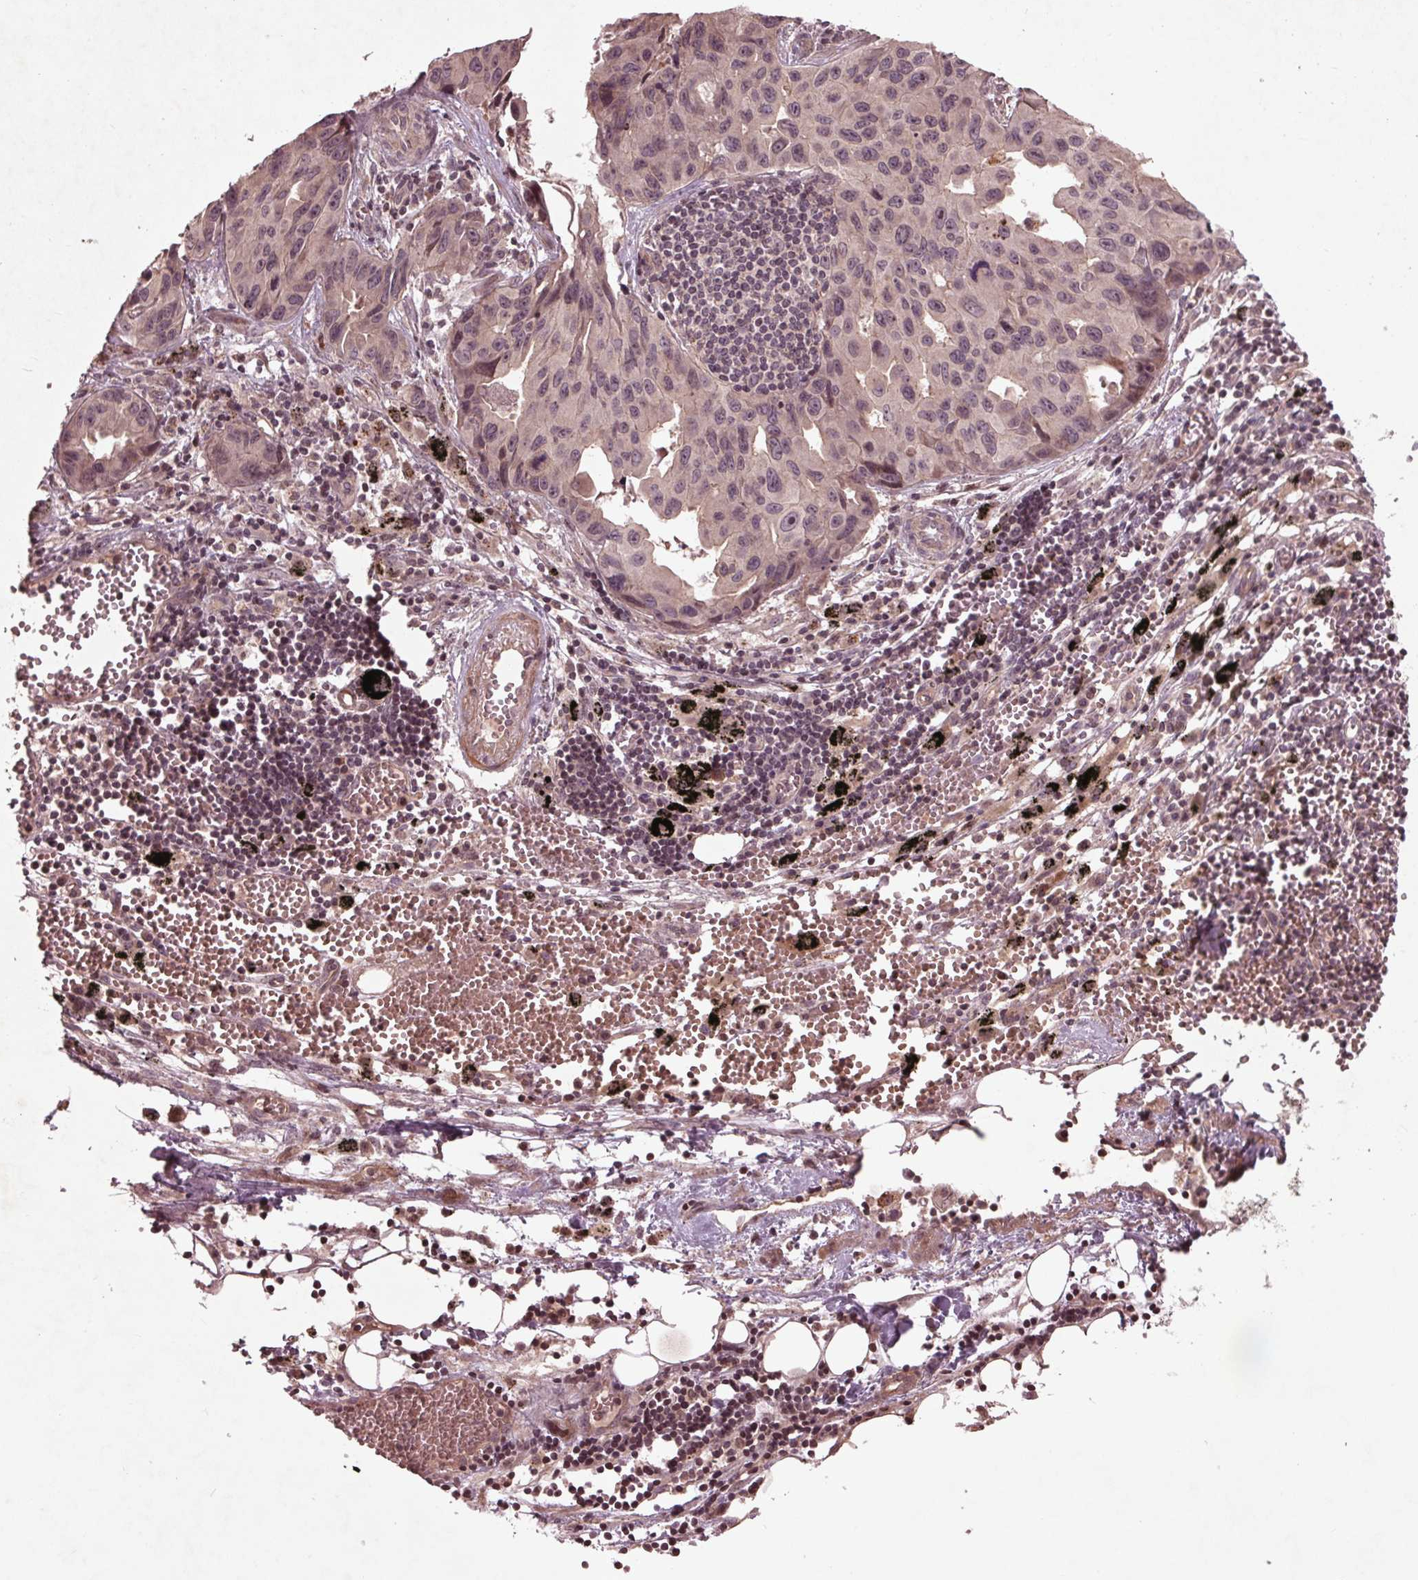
{"staining": {"intensity": "negative", "quantity": "none", "location": "none"}, "tissue": "lung cancer", "cell_type": "Tumor cells", "image_type": "cancer", "snomed": [{"axis": "morphology", "description": "Adenocarcinoma, NOS"}, {"axis": "topography", "description": "Lymph node"}, {"axis": "topography", "description": "Lung"}], "caption": "Immunohistochemistry histopathology image of lung cancer (adenocarcinoma) stained for a protein (brown), which displays no staining in tumor cells.", "gene": "CDKL4", "patient": {"sex": "male", "age": 64}}